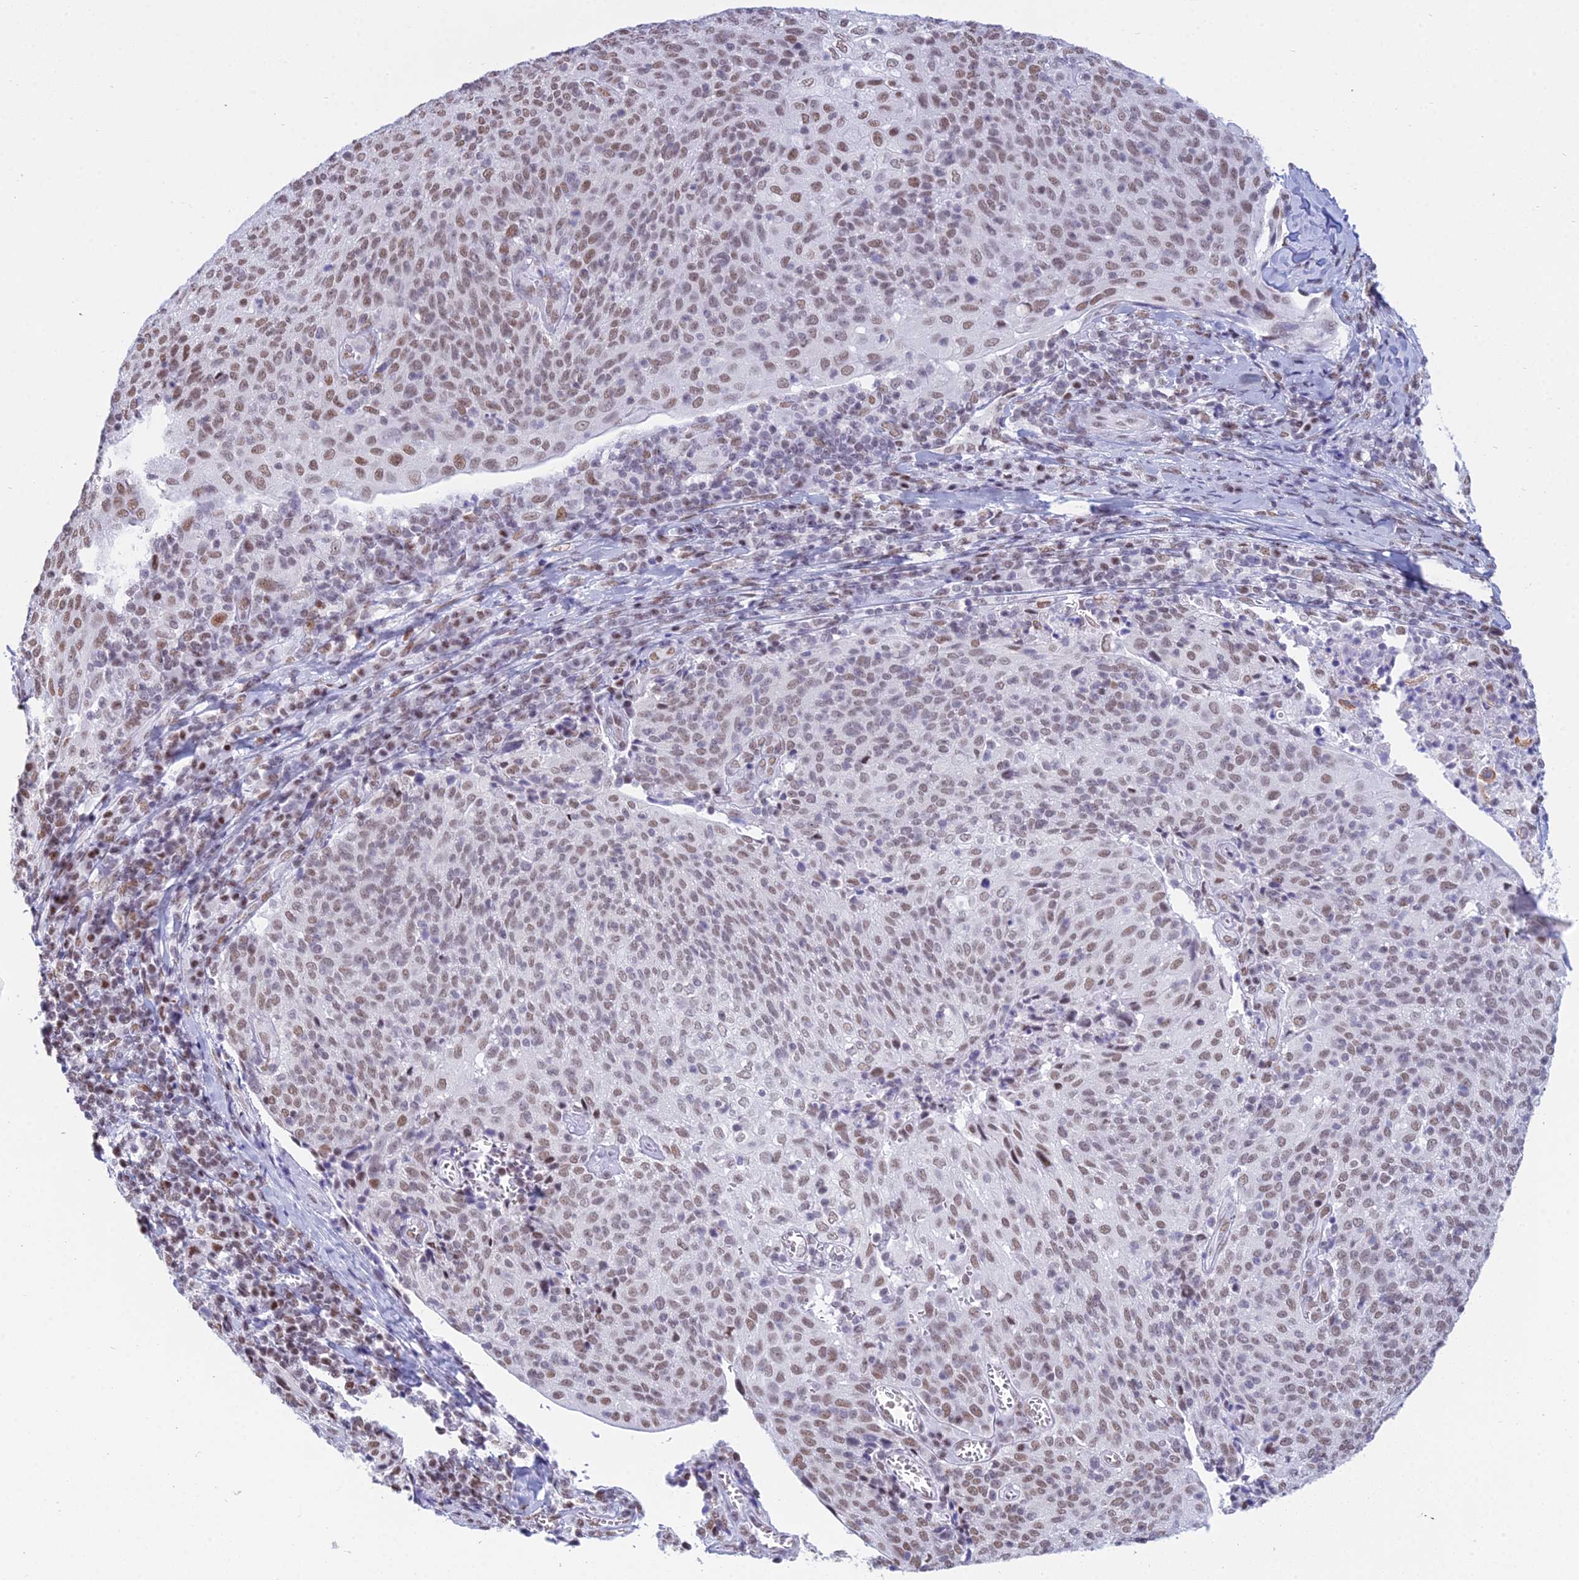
{"staining": {"intensity": "moderate", "quantity": ">75%", "location": "nuclear"}, "tissue": "cervical cancer", "cell_type": "Tumor cells", "image_type": "cancer", "snomed": [{"axis": "morphology", "description": "Squamous cell carcinoma, NOS"}, {"axis": "topography", "description": "Cervix"}], "caption": "Human cervical cancer stained for a protein (brown) displays moderate nuclear positive staining in about >75% of tumor cells.", "gene": "CDC26", "patient": {"sex": "female", "age": 52}}